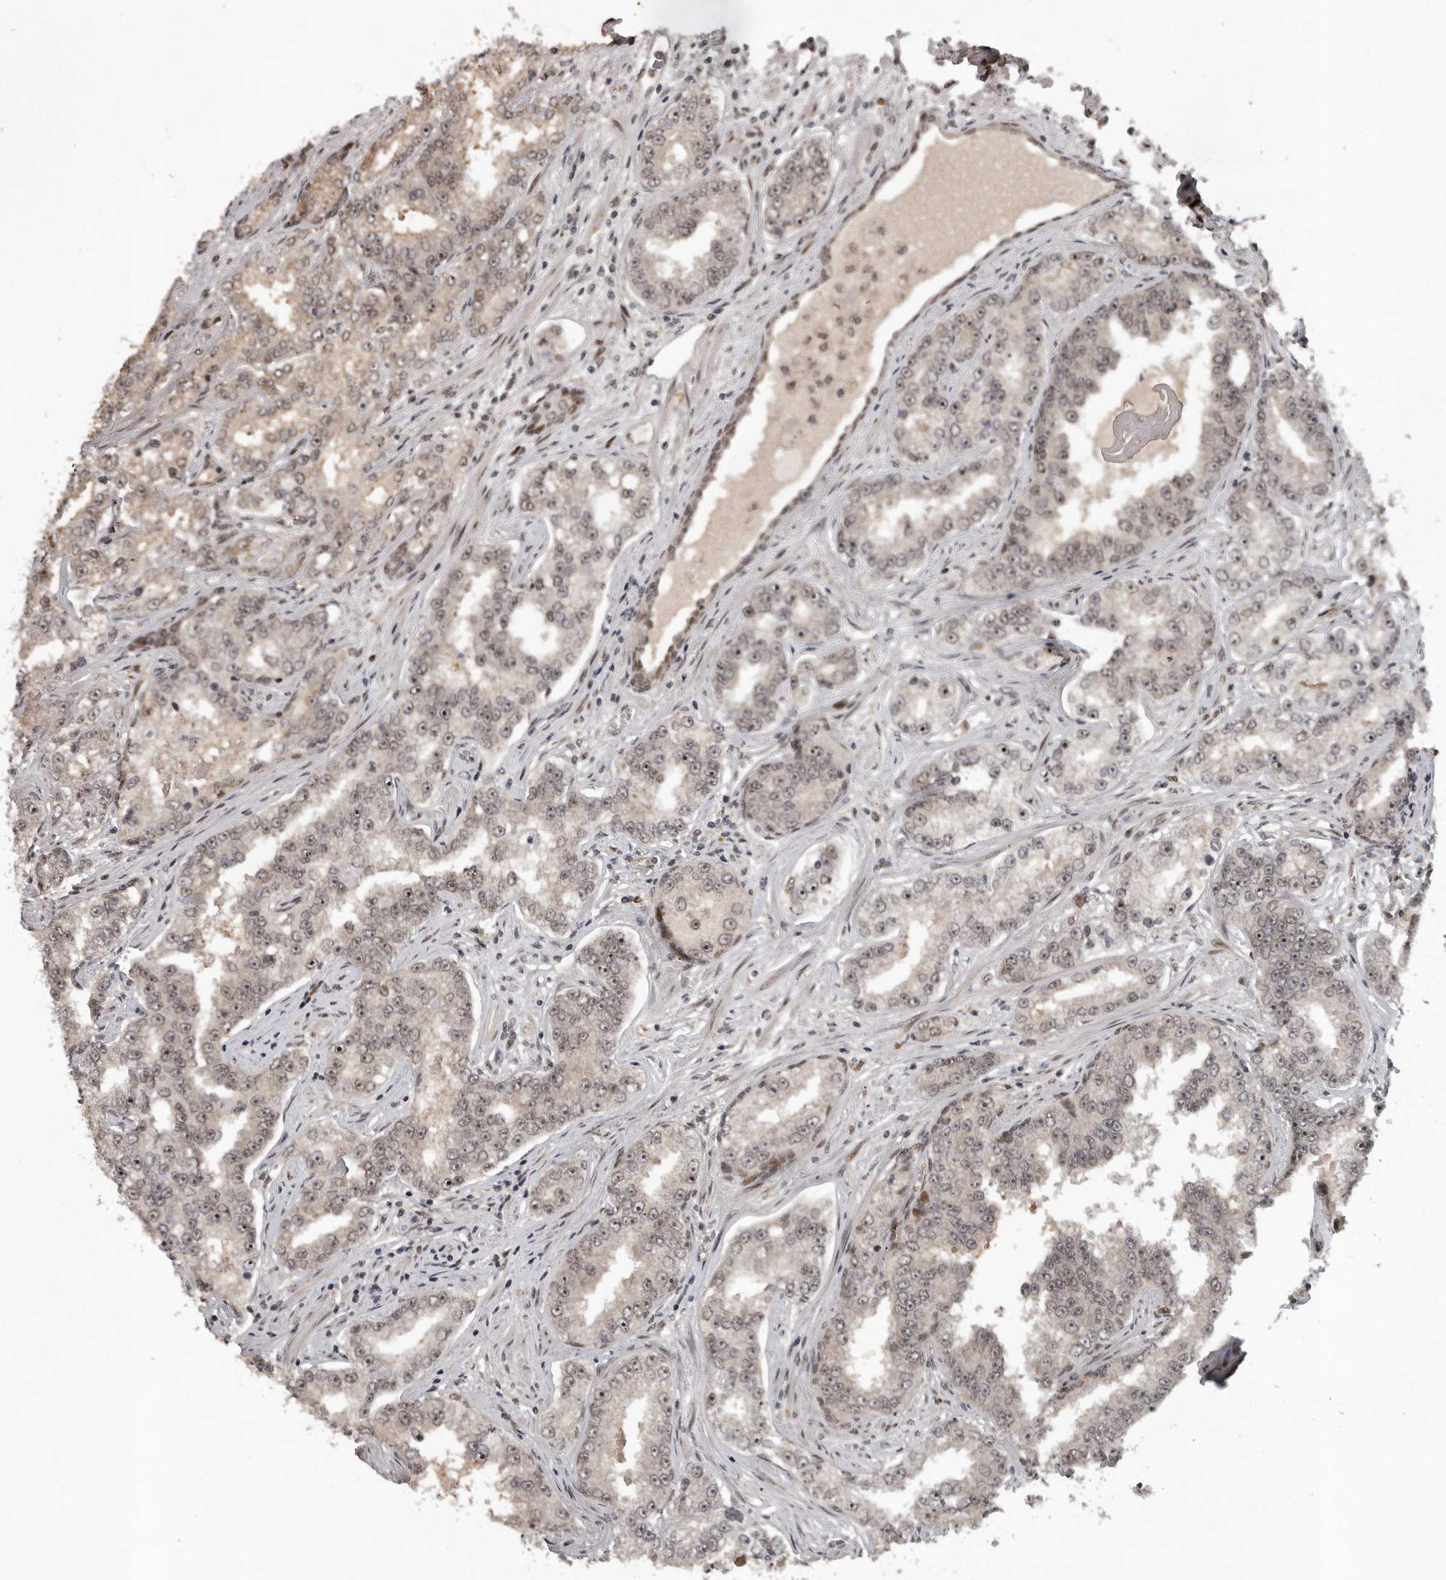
{"staining": {"intensity": "weak", "quantity": "<25%", "location": "nuclear"}, "tissue": "prostate cancer", "cell_type": "Tumor cells", "image_type": "cancer", "snomed": [{"axis": "morphology", "description": "Normal tissue, NOS"}, {"axis": "morphology", "description": "Adenocarcinoma, High grade"}, {"axis": "topography", "description": "Prostate"}], "caption": "This is an immunohistochemistry (IHC) photomicrograph of human prostate cancer (high-grade adenocarcinoma). There is no expression in tumor cells.", "gene": "CDC27", "patient": {"sex": "male", "age": 83}}